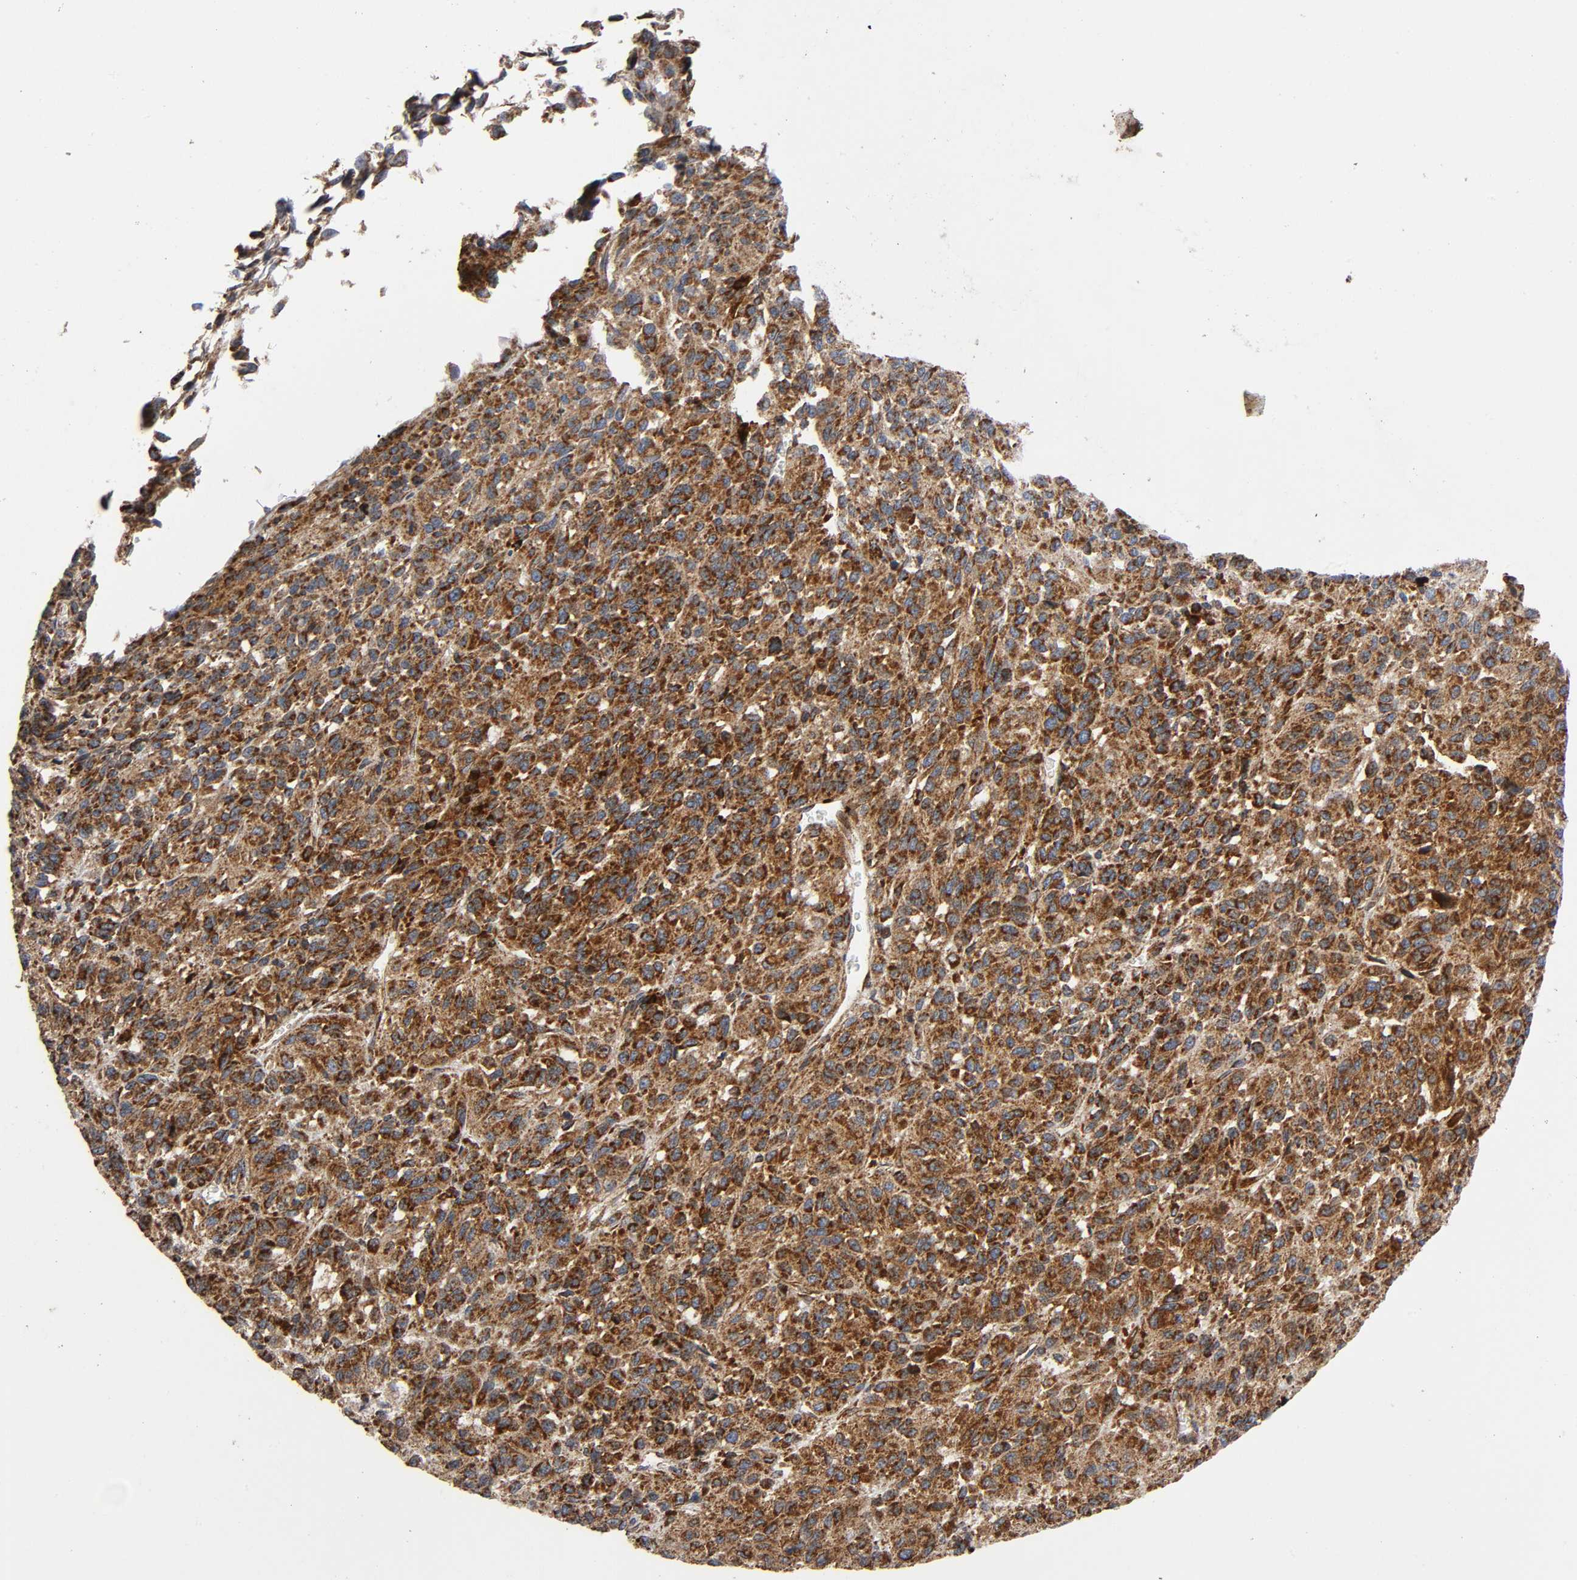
{"staining": {"intensity": "strong", "quantity": "25%-75%", "location": "cytoplasmic/membranous"}, "tissue": "melanoma", "cell_type": "Tumor cells", "image_type": "cancer", "snomed": [{"axis": "morphology", "description": "Malignant melanoma, Metastatic site"}, {"axis": "topography", "description": "Lung"}], "caption": "Immunohistochemistry (DAB (3,3'-diaminobenzidine)) staining of melanoma reveals strong cytoplasmic/membranous protein positivity in approximately 25%-75% of tumor cells. (Stains: DAB in brown, nuclei in blue, Microscopy: brightfield microscopy at high magnification).", "gene": "MAP3K1", "patient": {"sex": "male", "age": 64}}